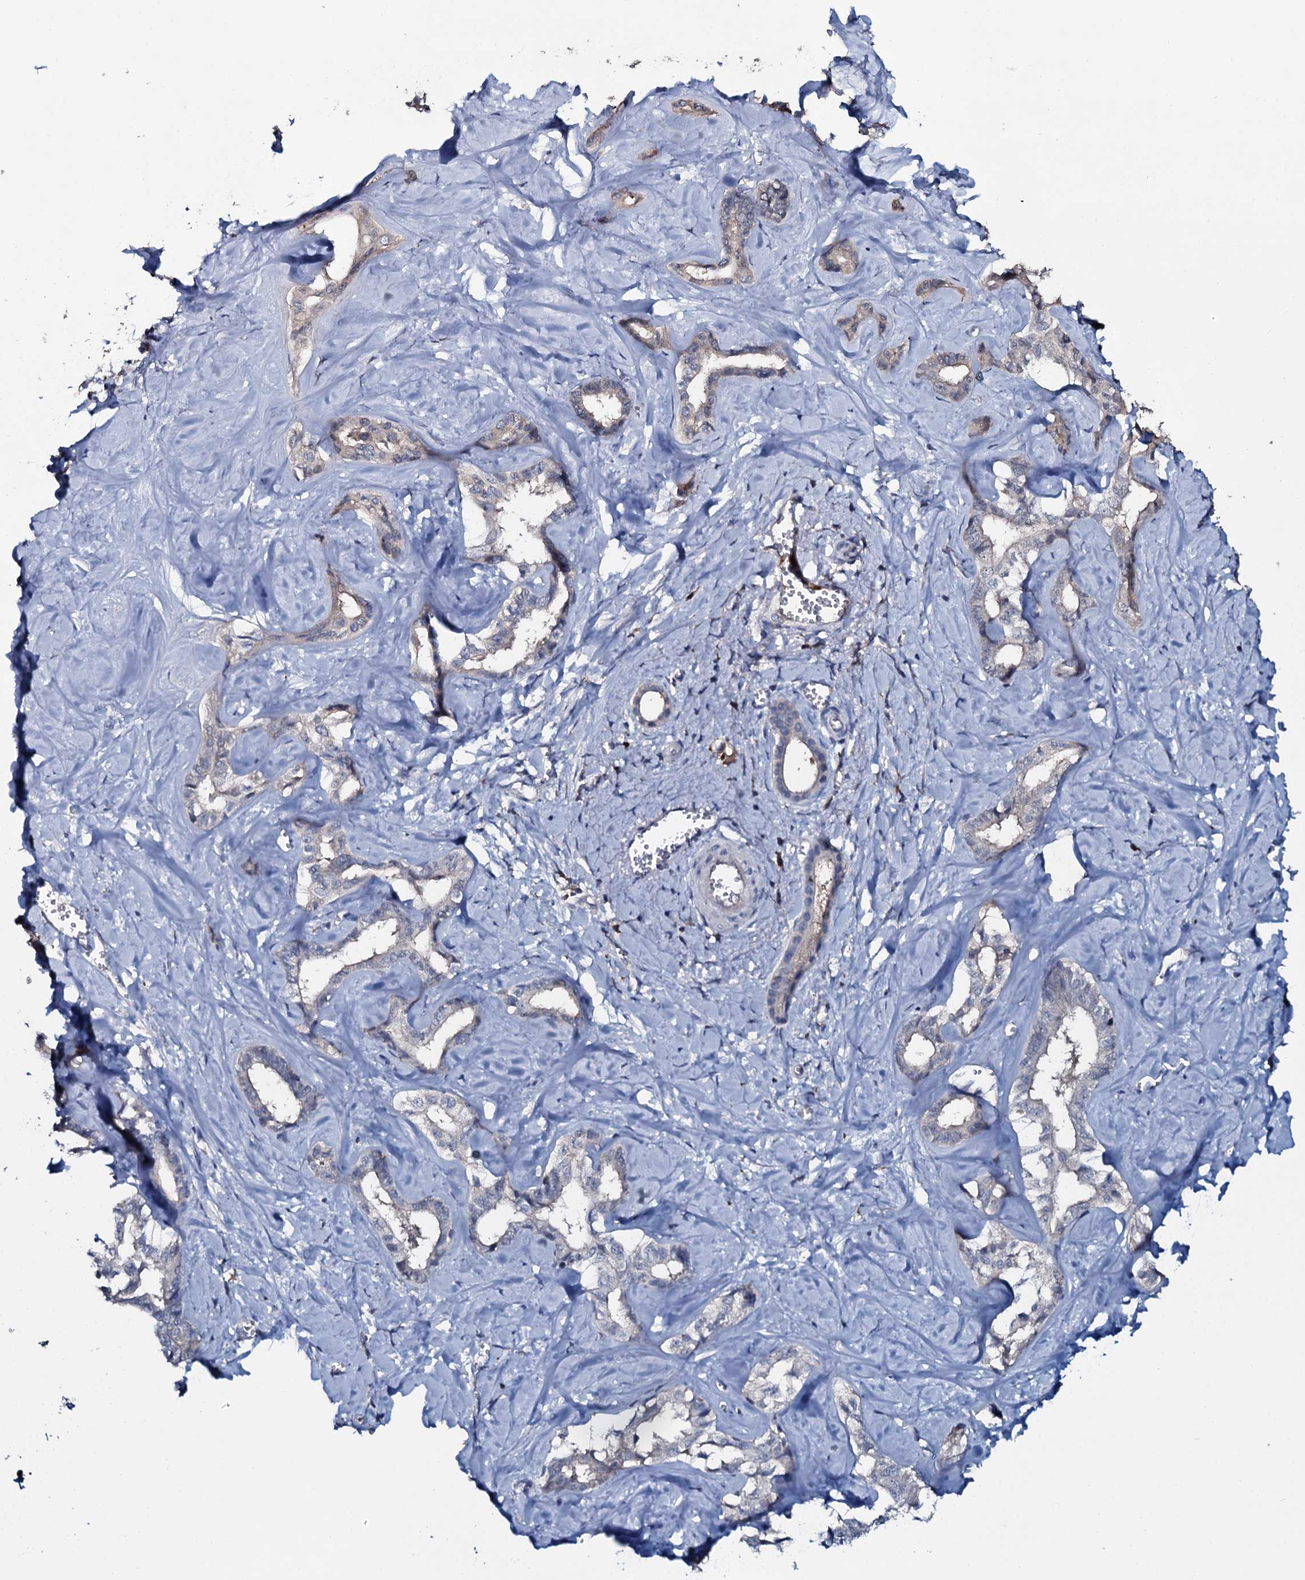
{"staining": {"intensity": "negative", "quantity": "none", "location": "none"}, "tissue": "liver cancer", "cell_type": "Tumor cells", "image_type": "cancer", "snomed": [{"axis": "morphology", "description": "Cholangiocarcinoma"}, {"axis": "topography", "description": "Liver"}], "caption": "Immunohistochemistry histopathology image of neoplastic tissue: human liver cancer (cholangiocarcinoma) stained with DAB shows no significant protein staining in tumor cells.", "gene": "IL12B", "patient": {"sex": "female", "age": 77}}